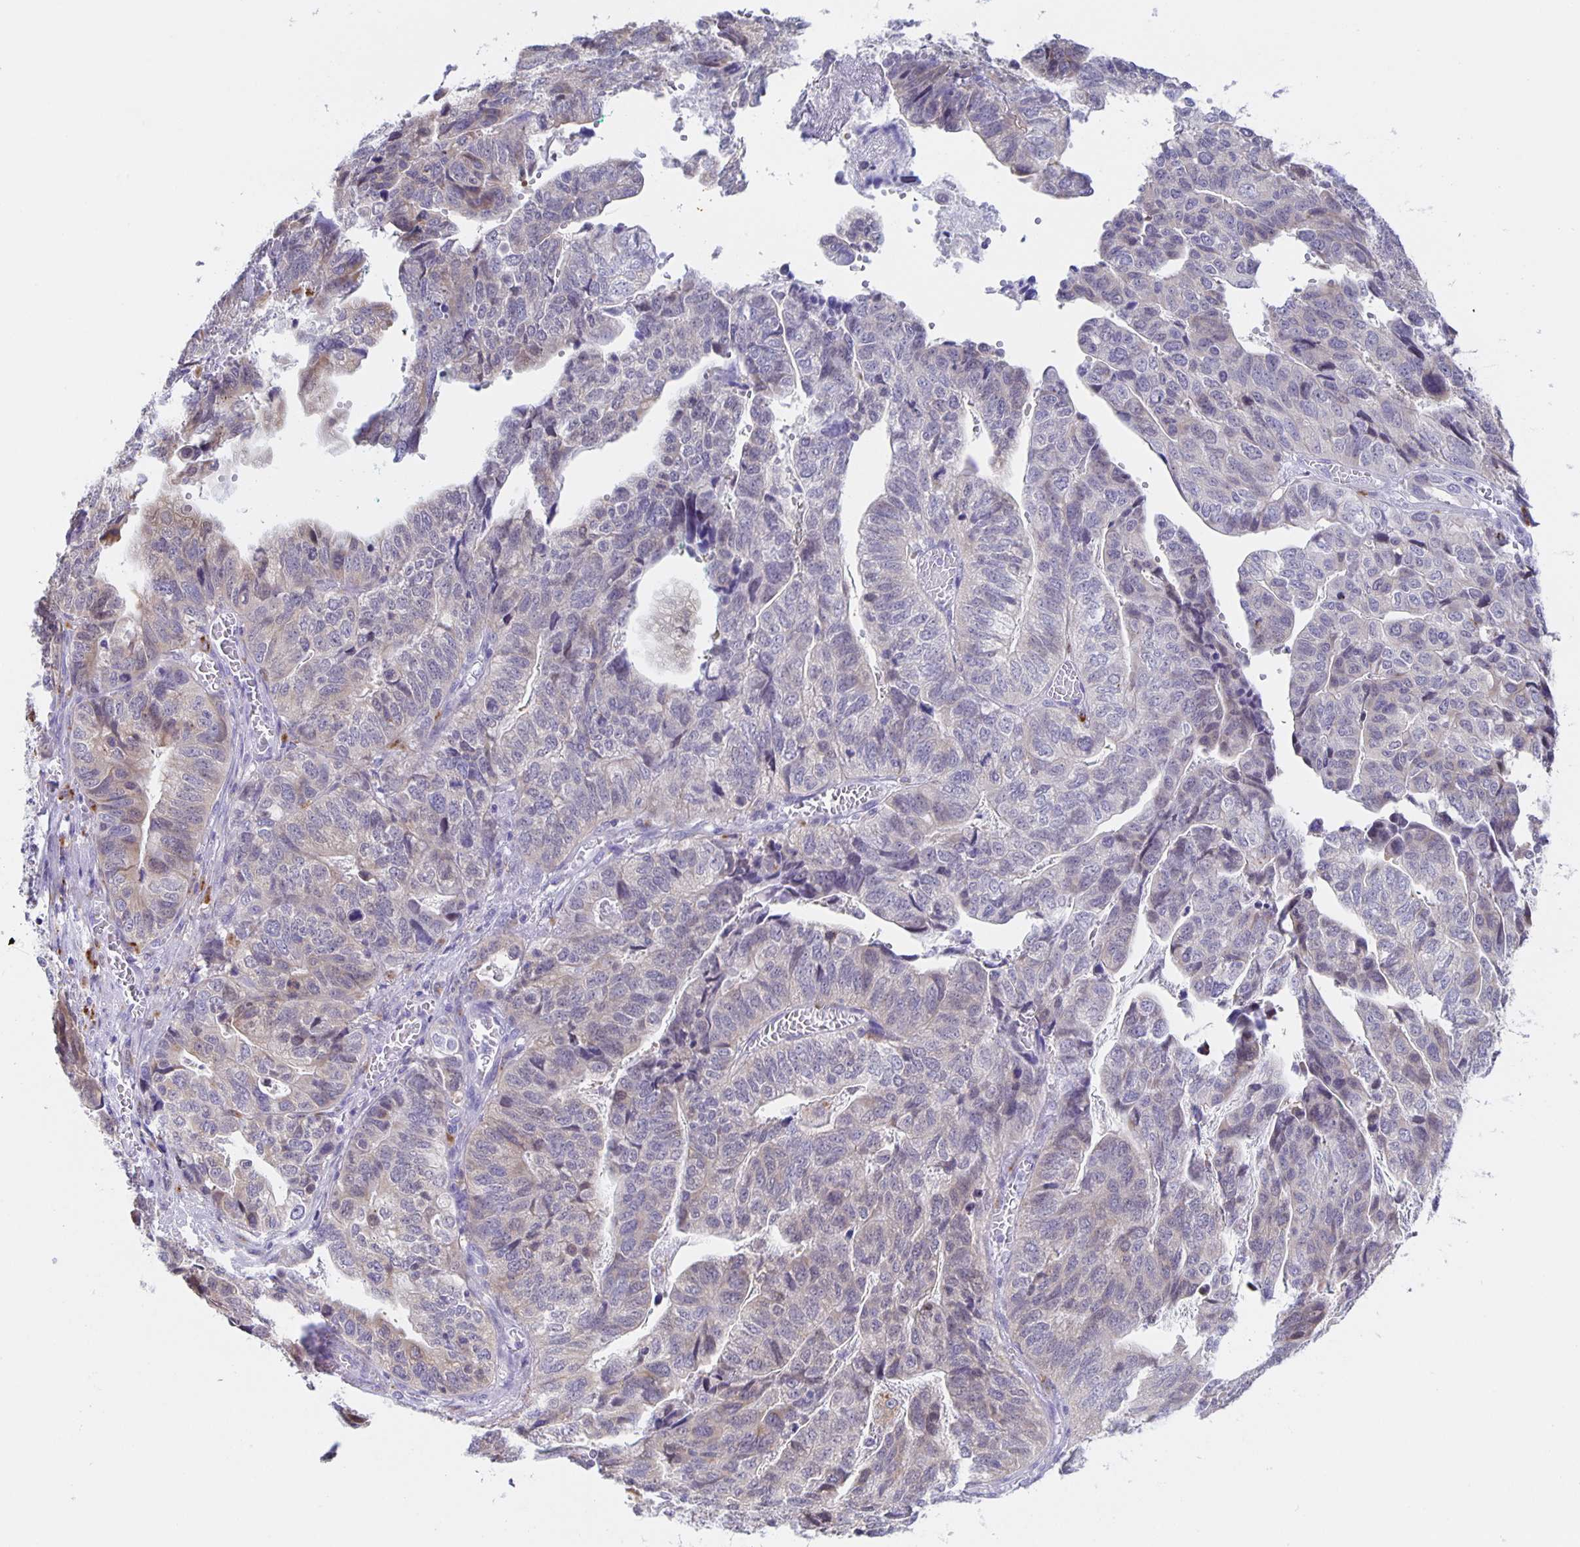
{"staining": {"intensity": "negative", "quantity": "none", "location": "none"}, "tissue": "stomach cancer", "cell_type": "Tumor cells", "image_type": "cancer", "snomed": [{"axis": "morphology", "description": "Adenocarcinoma, NOS"}, {"axis": "topography", "description": "Stomach, upper"}], "caption": "Immunohistochemistry (IHC) of human stomach cancer exhibits no staining in tumor cells.", "gene": "LIPA", "patient": {"sex": "female", "age": 67}}